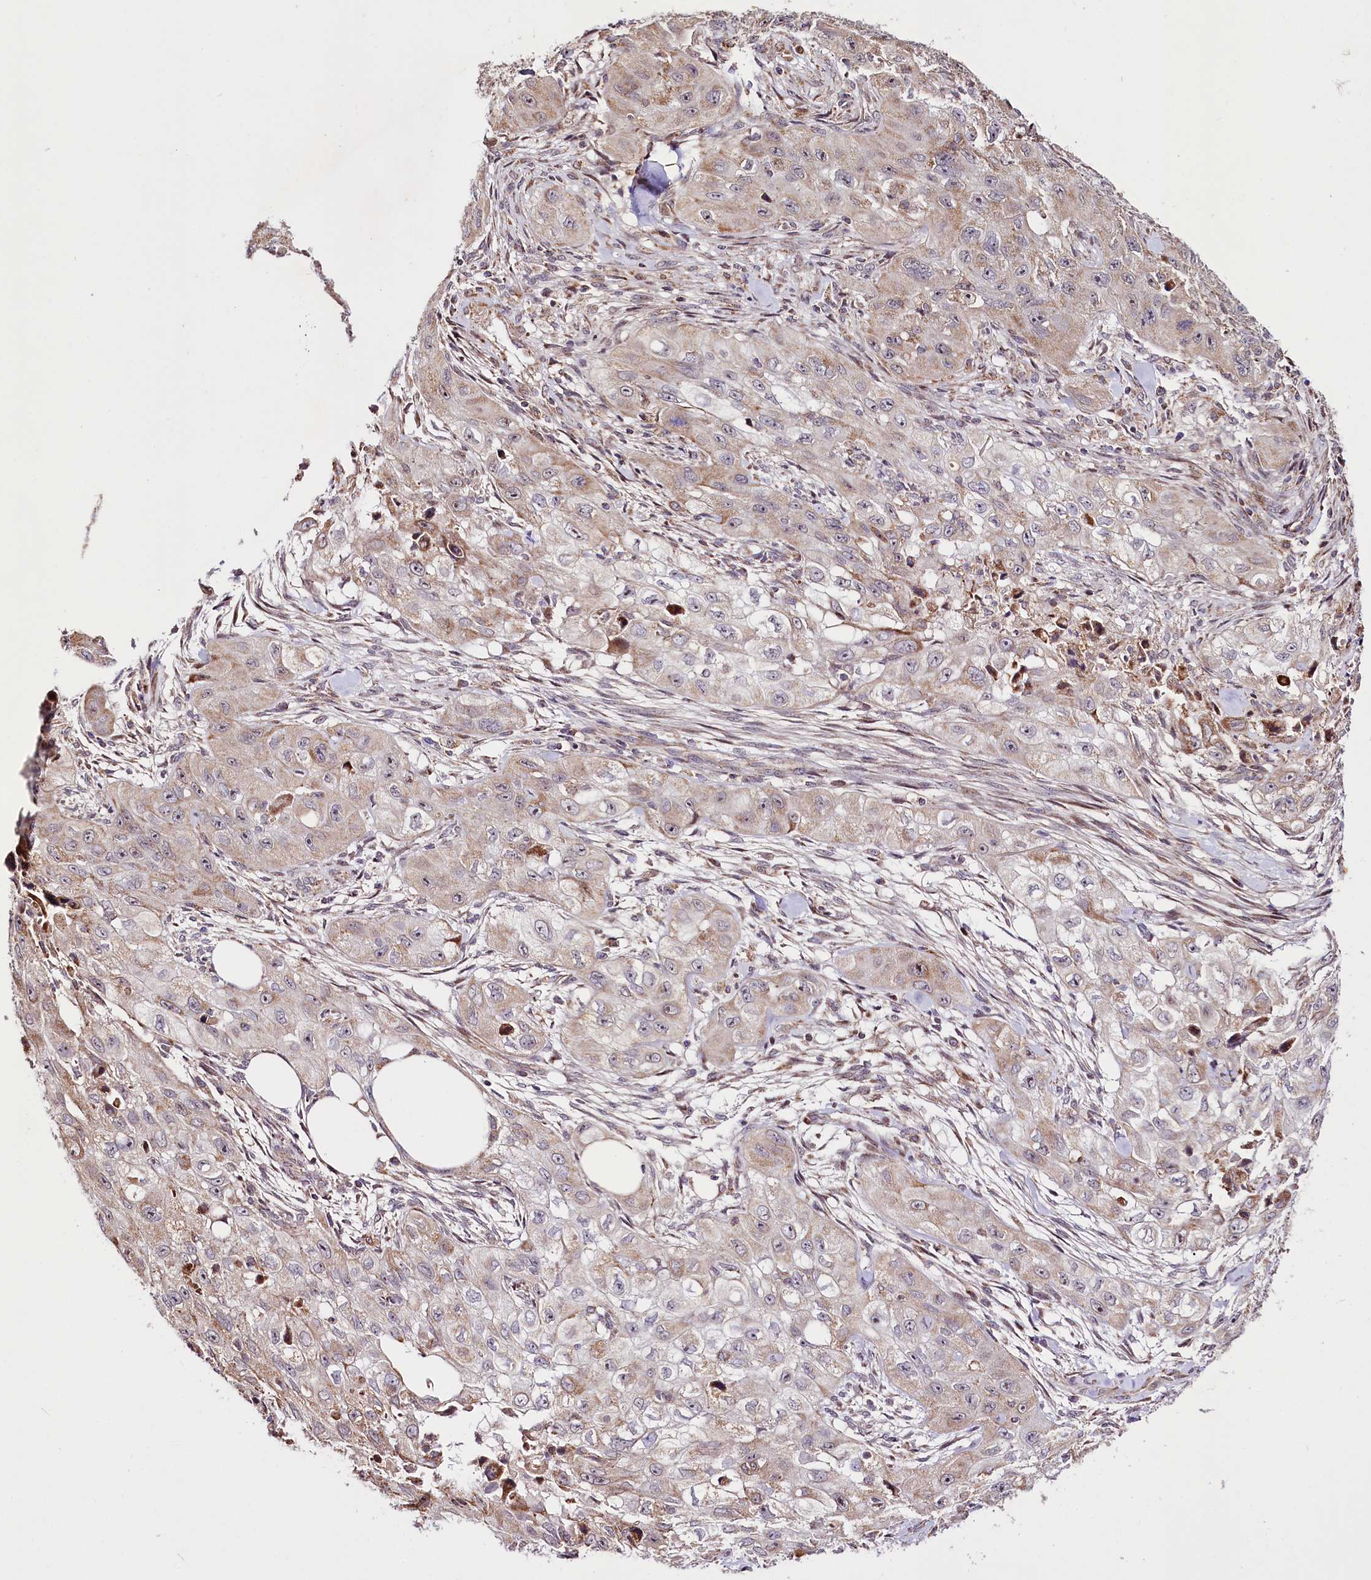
{"staining": {"intensity": "weak", "quantity": "<25%", "location": "cytoplasmic/membranous"}, "tissue": "skin cancer", "cell_type": "Tumor cells", "image_type": "cancer", "snomed": [{"axis": "morphology", "description": "Squamous cell carcinoma, NOS"}, {"axis": "topography", "description": "Skin"}, {"axis": "topography", "description": "Subcutis"}], "caption": "Squamous cell carcinoma (skin) was stained to show a protein in brown. There is no significant positivity in tumor cells.", "gene": "ST7", "patient": {"sex": "male", "age": 73}}